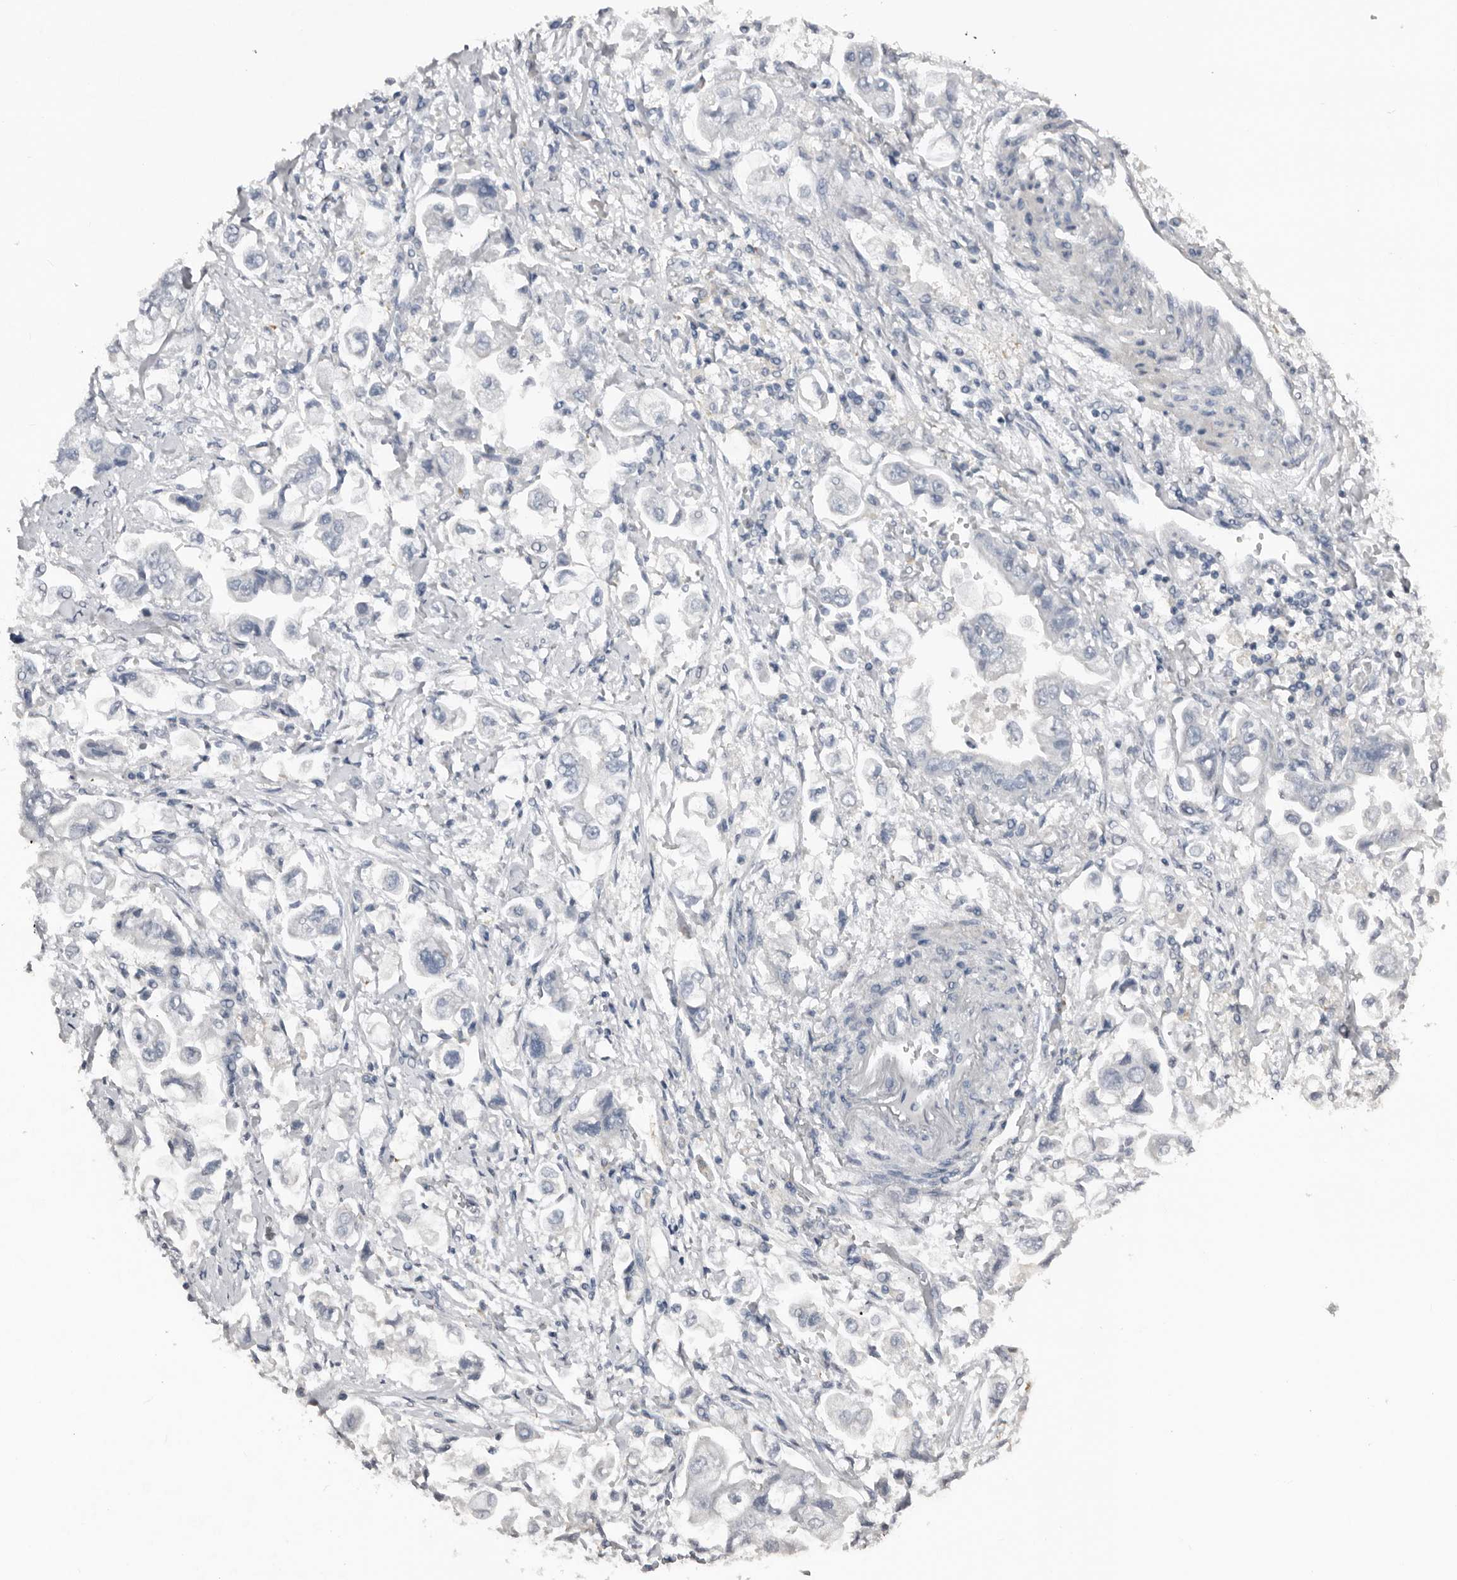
{"staining": {"intensity": "negative", "quantity": "none", "location": "none"}, "tissue": "stomach cancer", "cell_type": "Tumor cells", "image_type": "cancer", "snomed": [{"axis": "morphology", "description": "Adenocarcinoma, NOS"}, {"axis": "topography", "description": "Stomach"}], "caption": "This is an immunohistochemistry (IHC) image of stomach cancer (adenocarcinoma). There is no positivity in tumor cells.", "gene": "FABP7", "patient": {"sex": "male", "age": 62}}